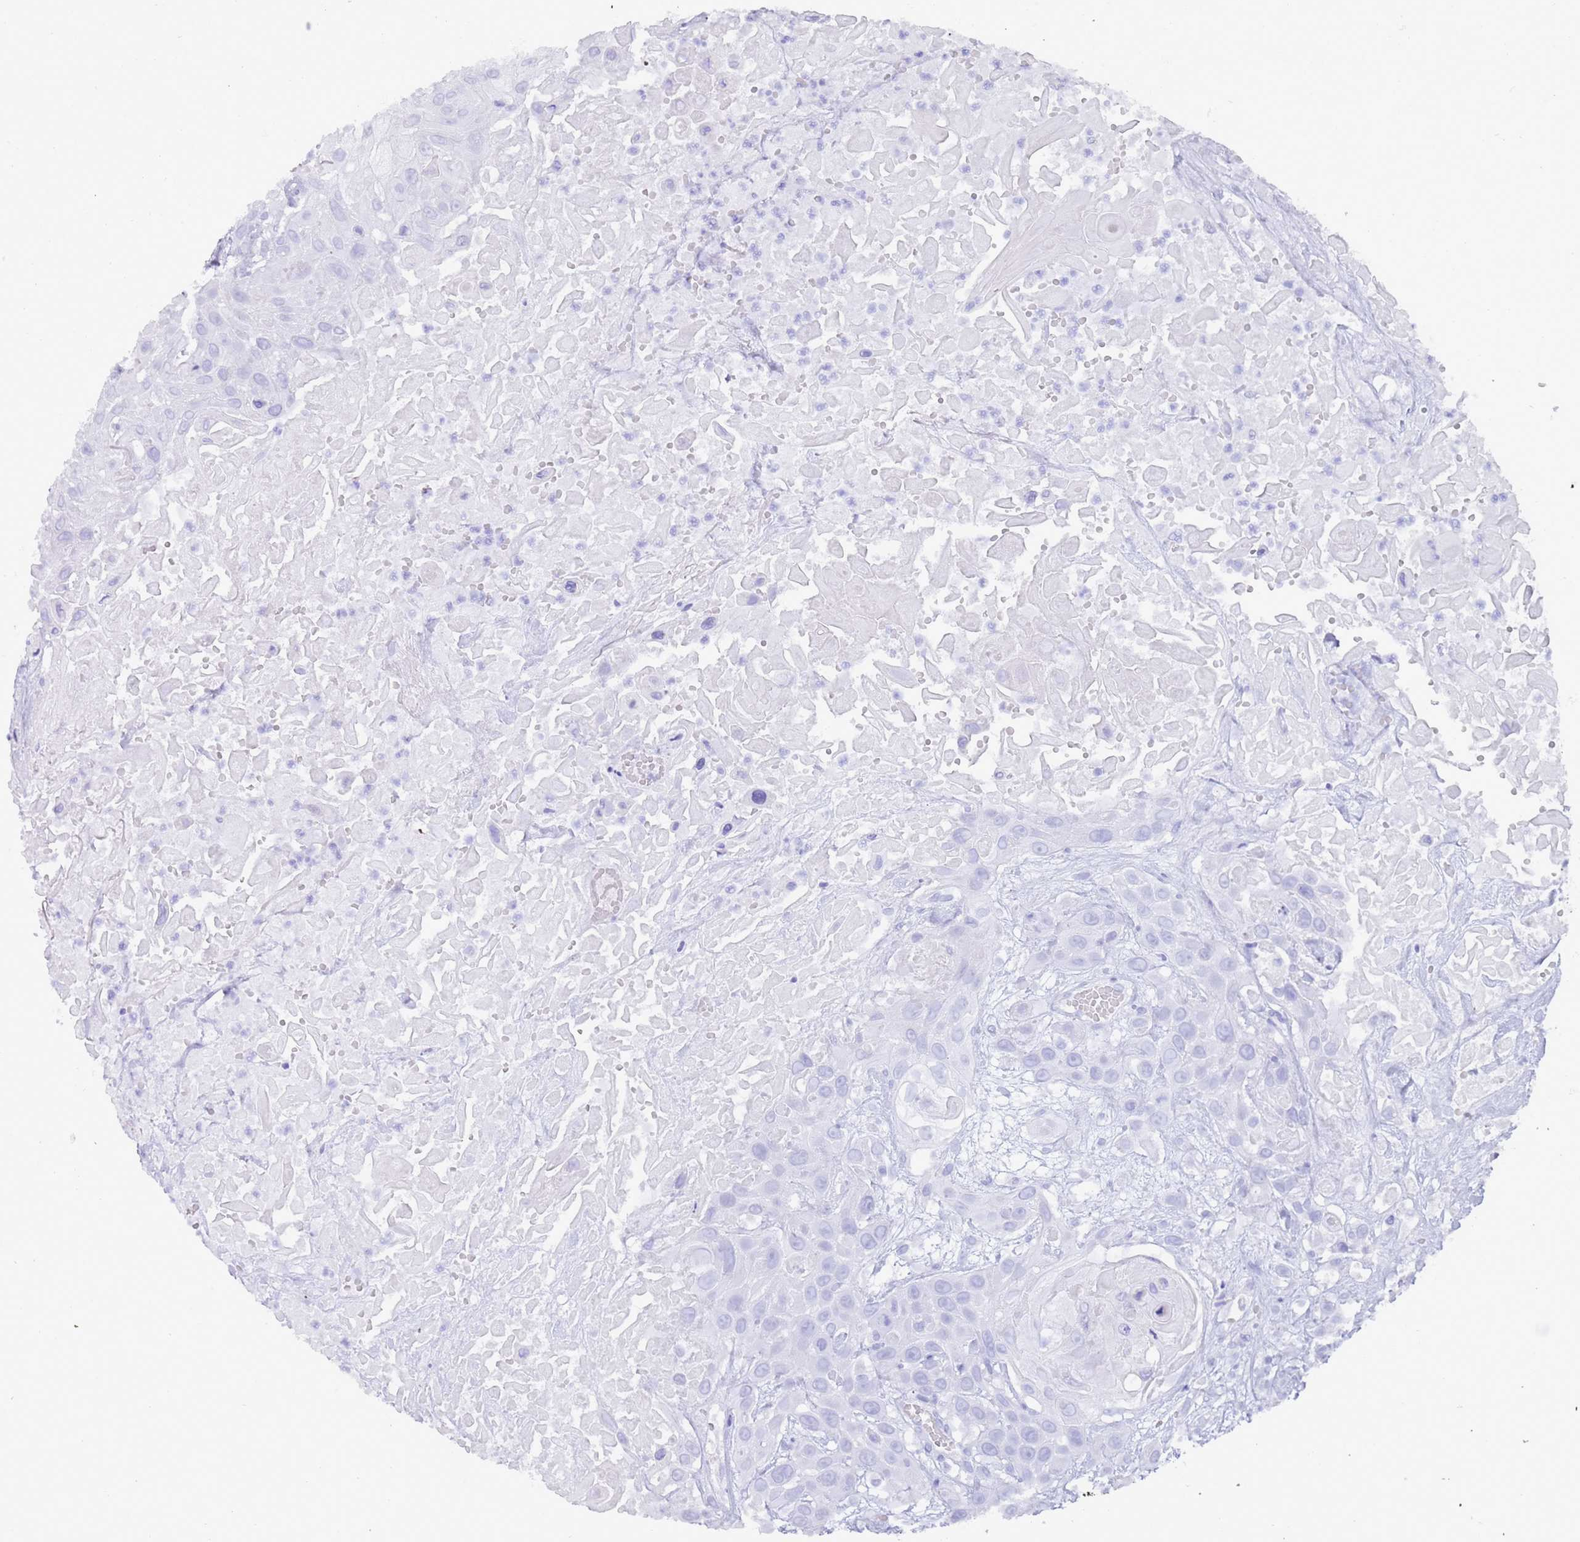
{"staining": {"intensity": "negative", "quantity": "none", "location": "none"}, "tissue": "head and neck cancer", "cell_type": "Tumor cells", "image_type": "cancer", "snomed": [{"axis": "morphology", "description": "Squamous cell carcinoma, NOS"}, {"axis": "topography", "description": "Head-Neck"}], "caption": "The image demonstrates no staining of tumor cells in head and neck squamous cell carcinoma. (DAB IHC, high magnification).", "gene": "MYADML2", "patient": {"sex": "male", "age": 81}}